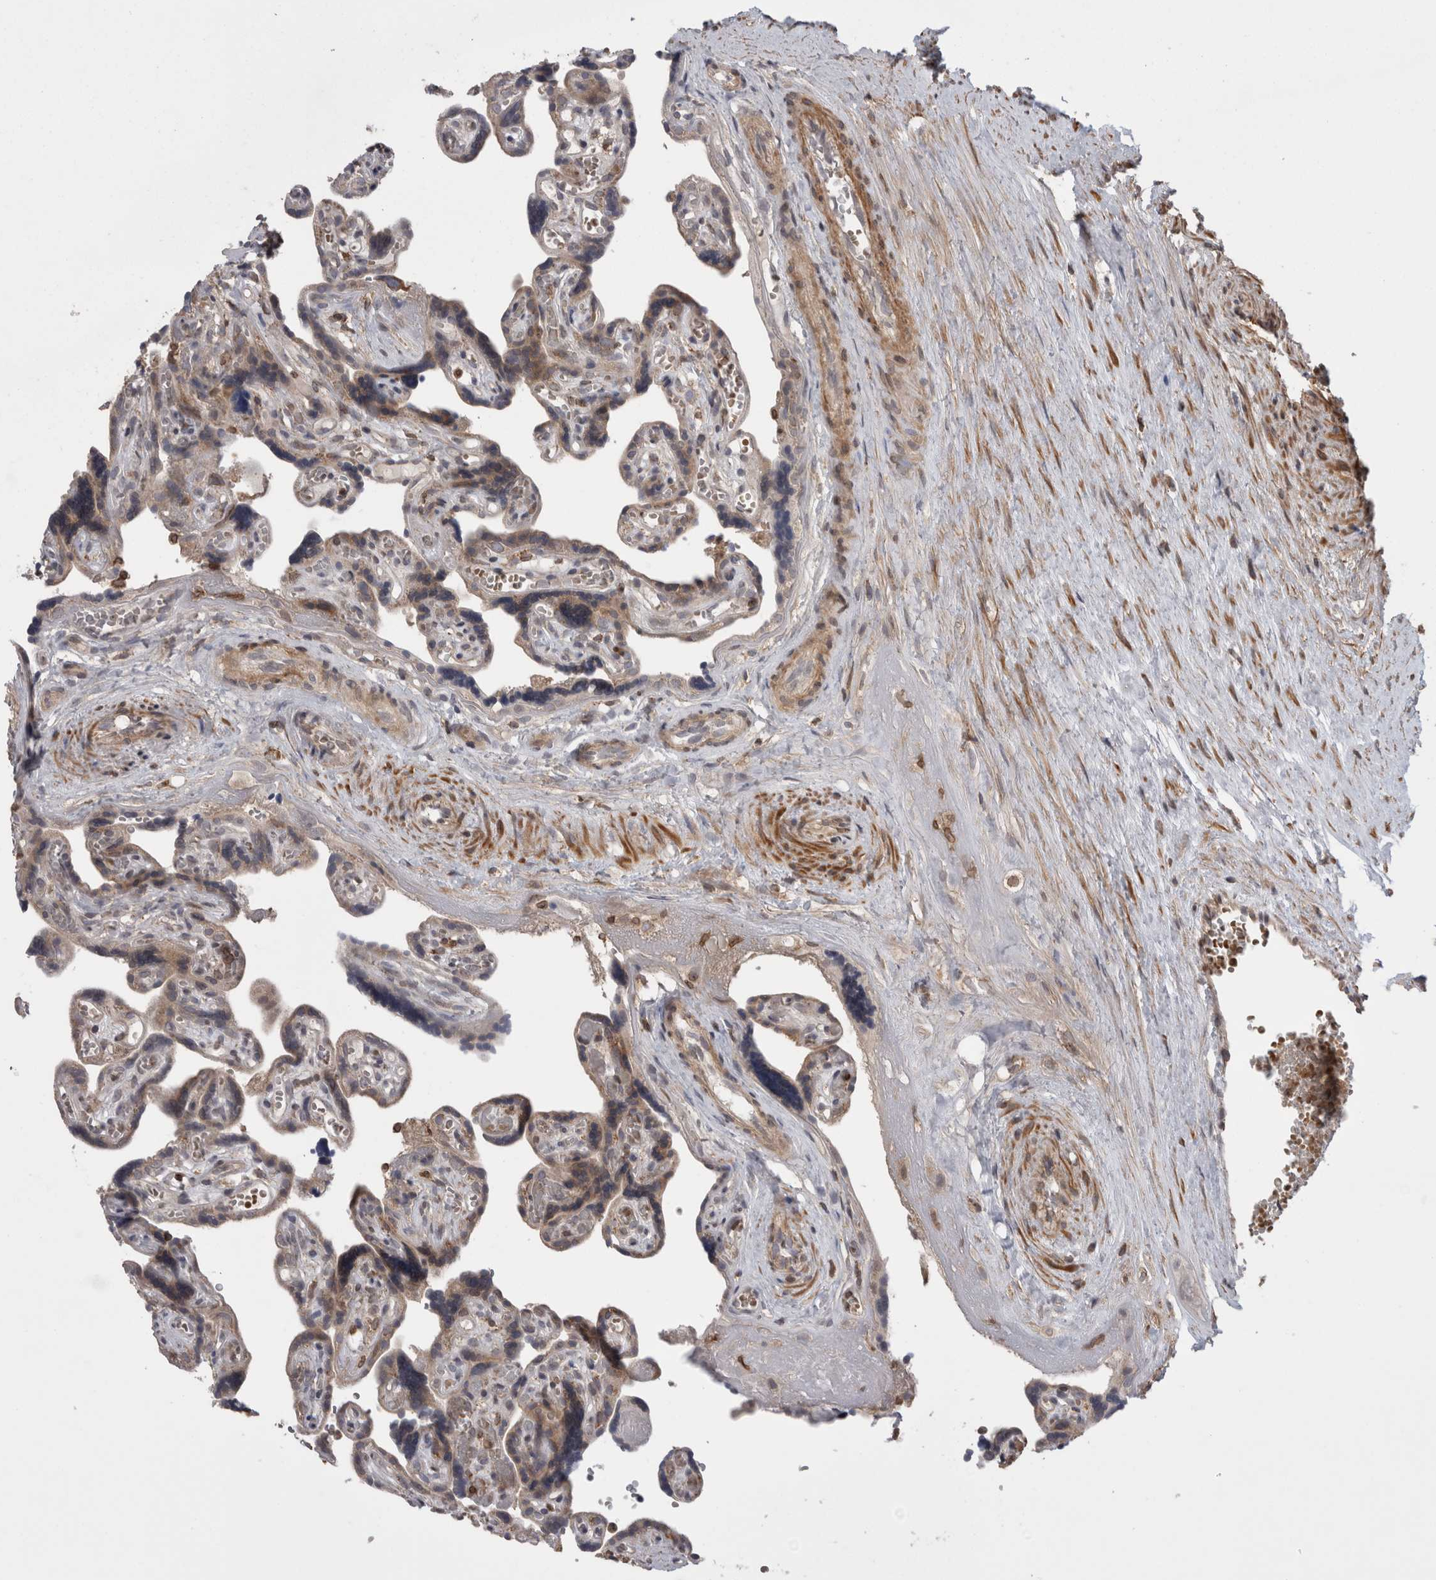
{"staining": {"intensity": "moderate", "quantity": "25%-75%", "location": "cytoplasmic/membranous"}, "tissue": "placenta", "cell_type": "Trophoblastic cells", "image_type": "normal", "snomed": [{"axis": "morphology", "description": "Normal tissue, NOS"}, {"axis": "topography", "description": "Placenta"}], "caption": "A medium amount of moderate cytoplasmic/membranous expression is identified in about 25%-75% of trophoblastic cells in unremarkable placenta. Ihc stains the protein of interest in brown and the nuclei are stained blue.", "gene": "DARS2", "patient": {"sex": "female", "age": 30}}